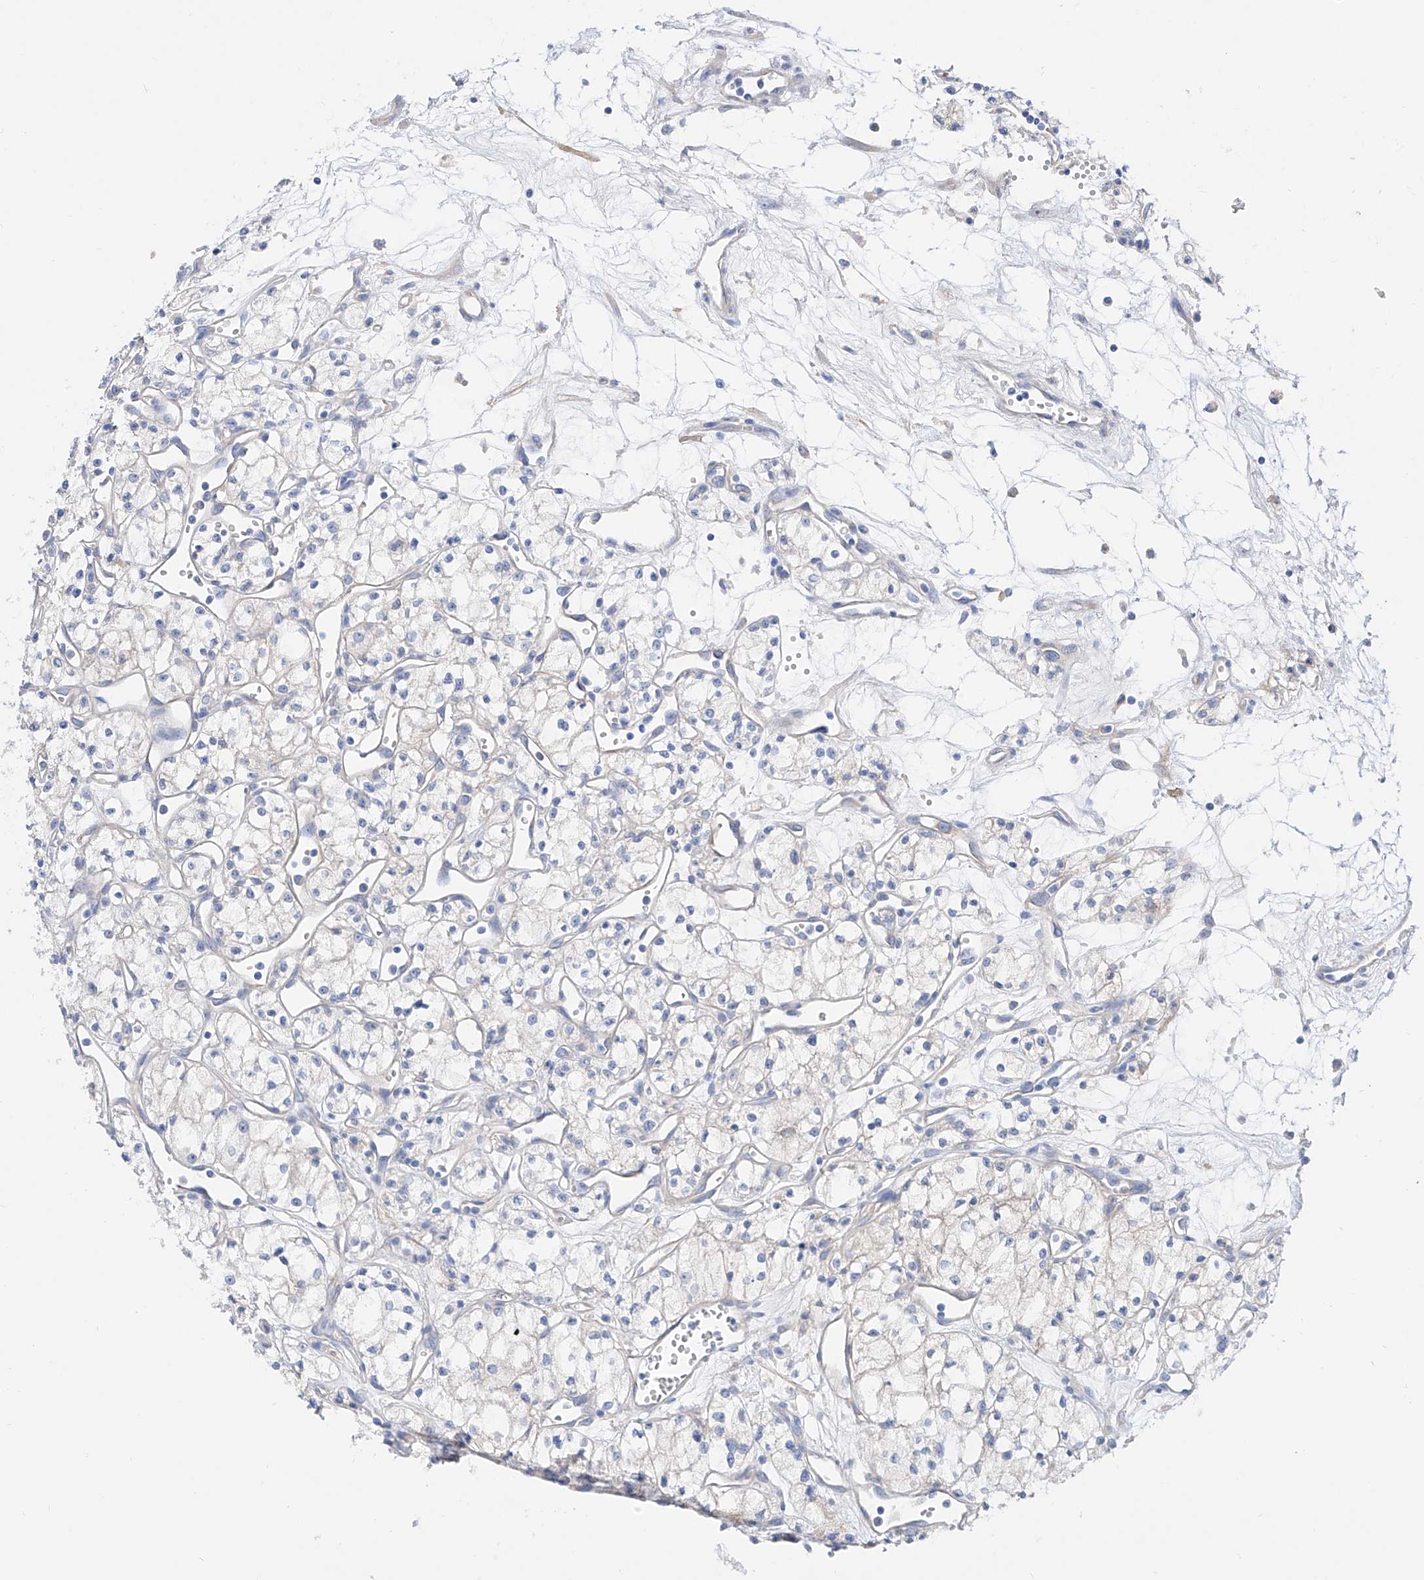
{"staining": {"intensity": "negative", "quantity": "none", "location": "none"}, "tissue": "renal cancer", "cell_type": "Tumor cells", "image_type": "cancer", "snomed": [{"axis": "morphology", "description": "Adenocarcinoma, NOS"}, {"axis": "topography", "description": "Kidney"}], "caption": "The IHC photomicrograph has no significant expression in tumor cells of renal cancer tissue. (Immunohistochemistry (ihc), brightfield microscopy, high magnification).", "gene": "ZNF653", "patient": {"sex": "male", "age": 59}}